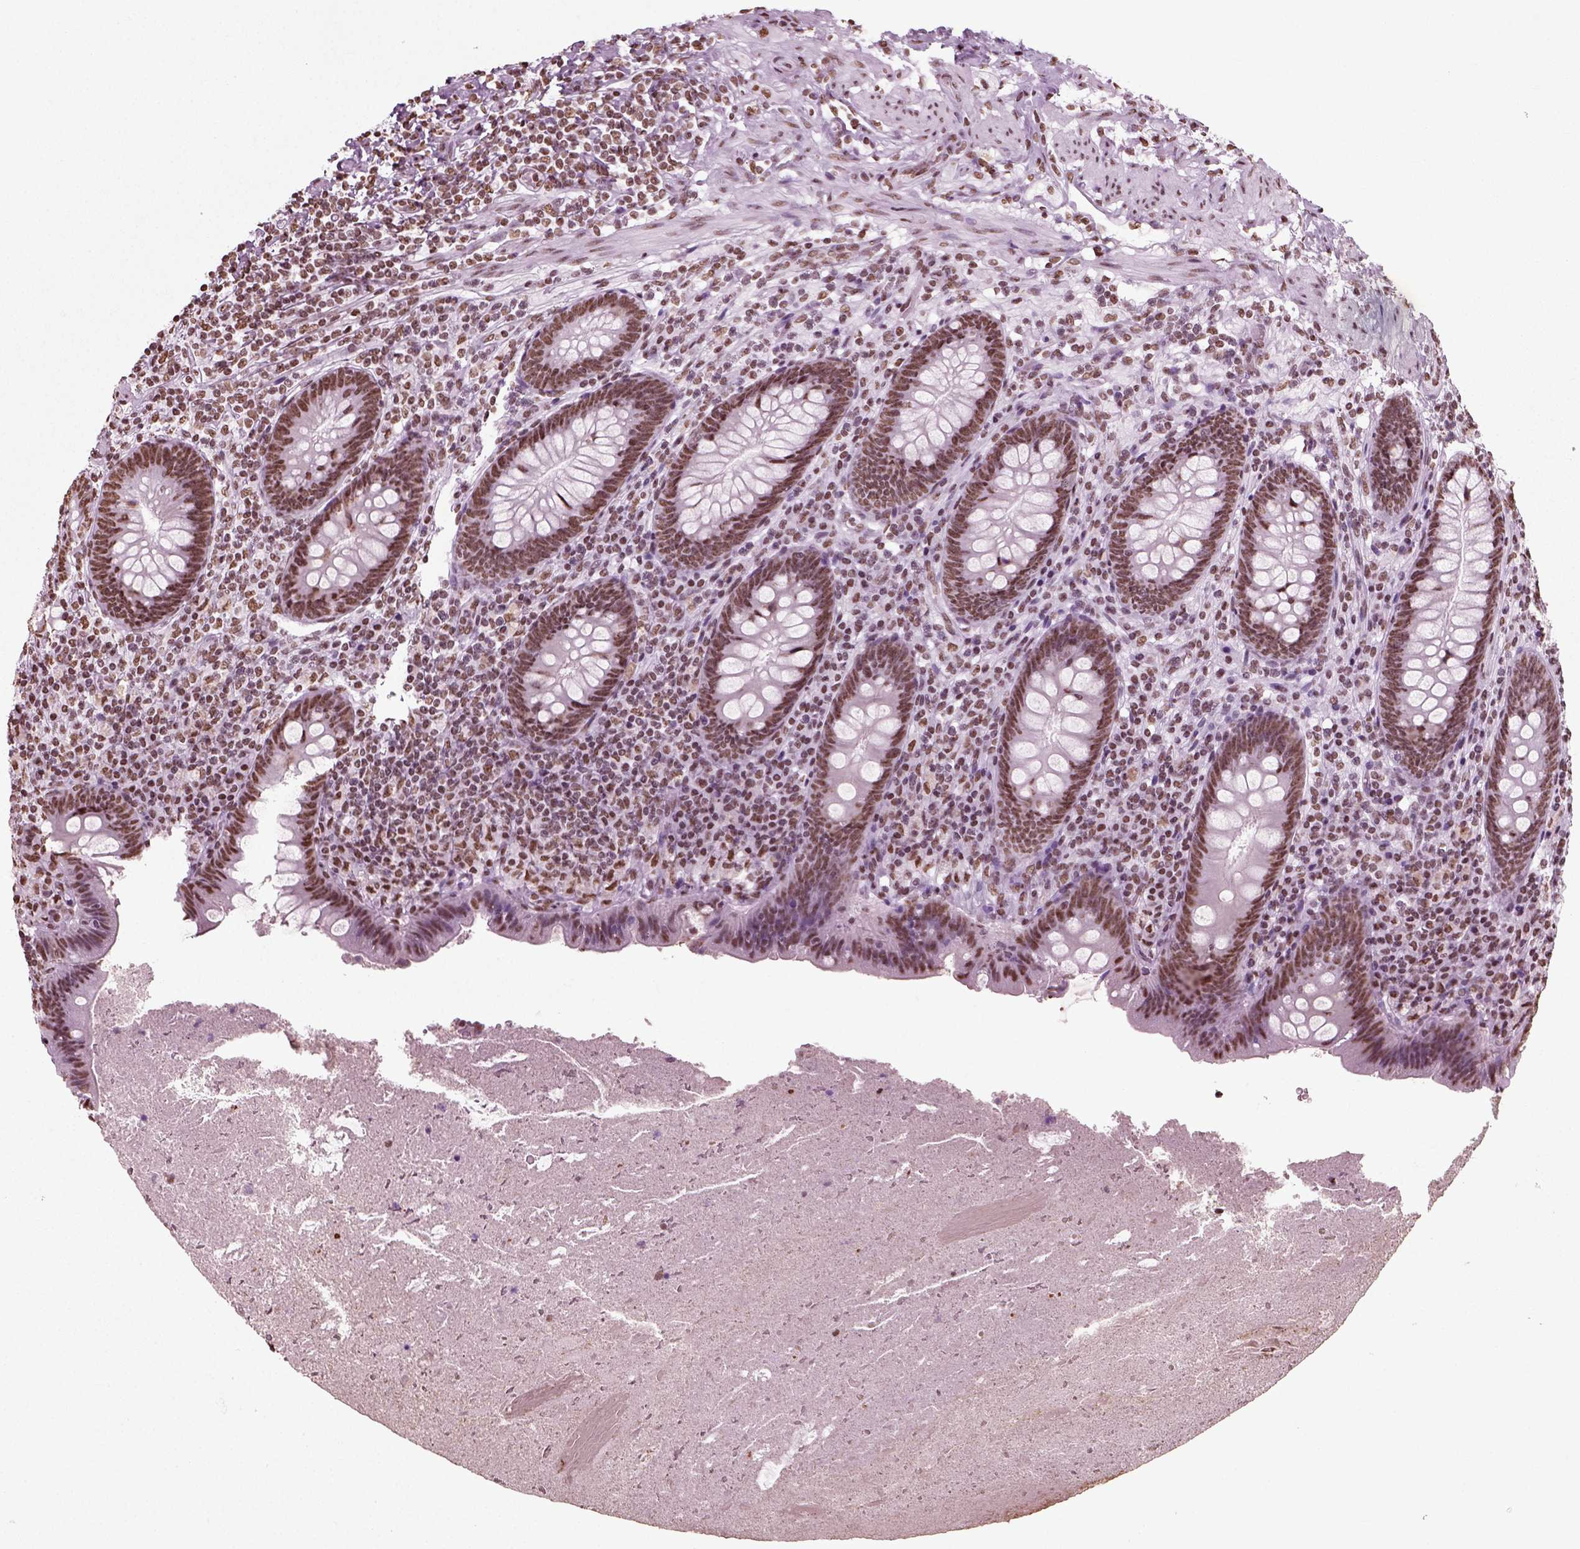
{"staining": {"intensity": "moderate", "quantity": ">75%", "location": "nuclear"}, "tissue": "appendix", "cell_type": "Glandular cells", "image_type": "normal", "snomed": [{"axis": "morphology", "description": "Normal tissue, NOS"}, {"axis": "topography", "description": "Appendix"}], "caption": "High-magnification brightfield microscopy of benign appendix stained with DAB (brown) and counterstained with hematoxylin (blue). glandular cells exhibit moderate nuclear staining is present in about>75% of cells. The staining was performed using DAB (3,3'-diaminobenzidine) to visualize the protein expression in brown, while the nuclei were stained in blue with hematoxylin (Magnification: 20x).", "gene": "POLR1H", "patient": {"sex": "male", "age": 47}}